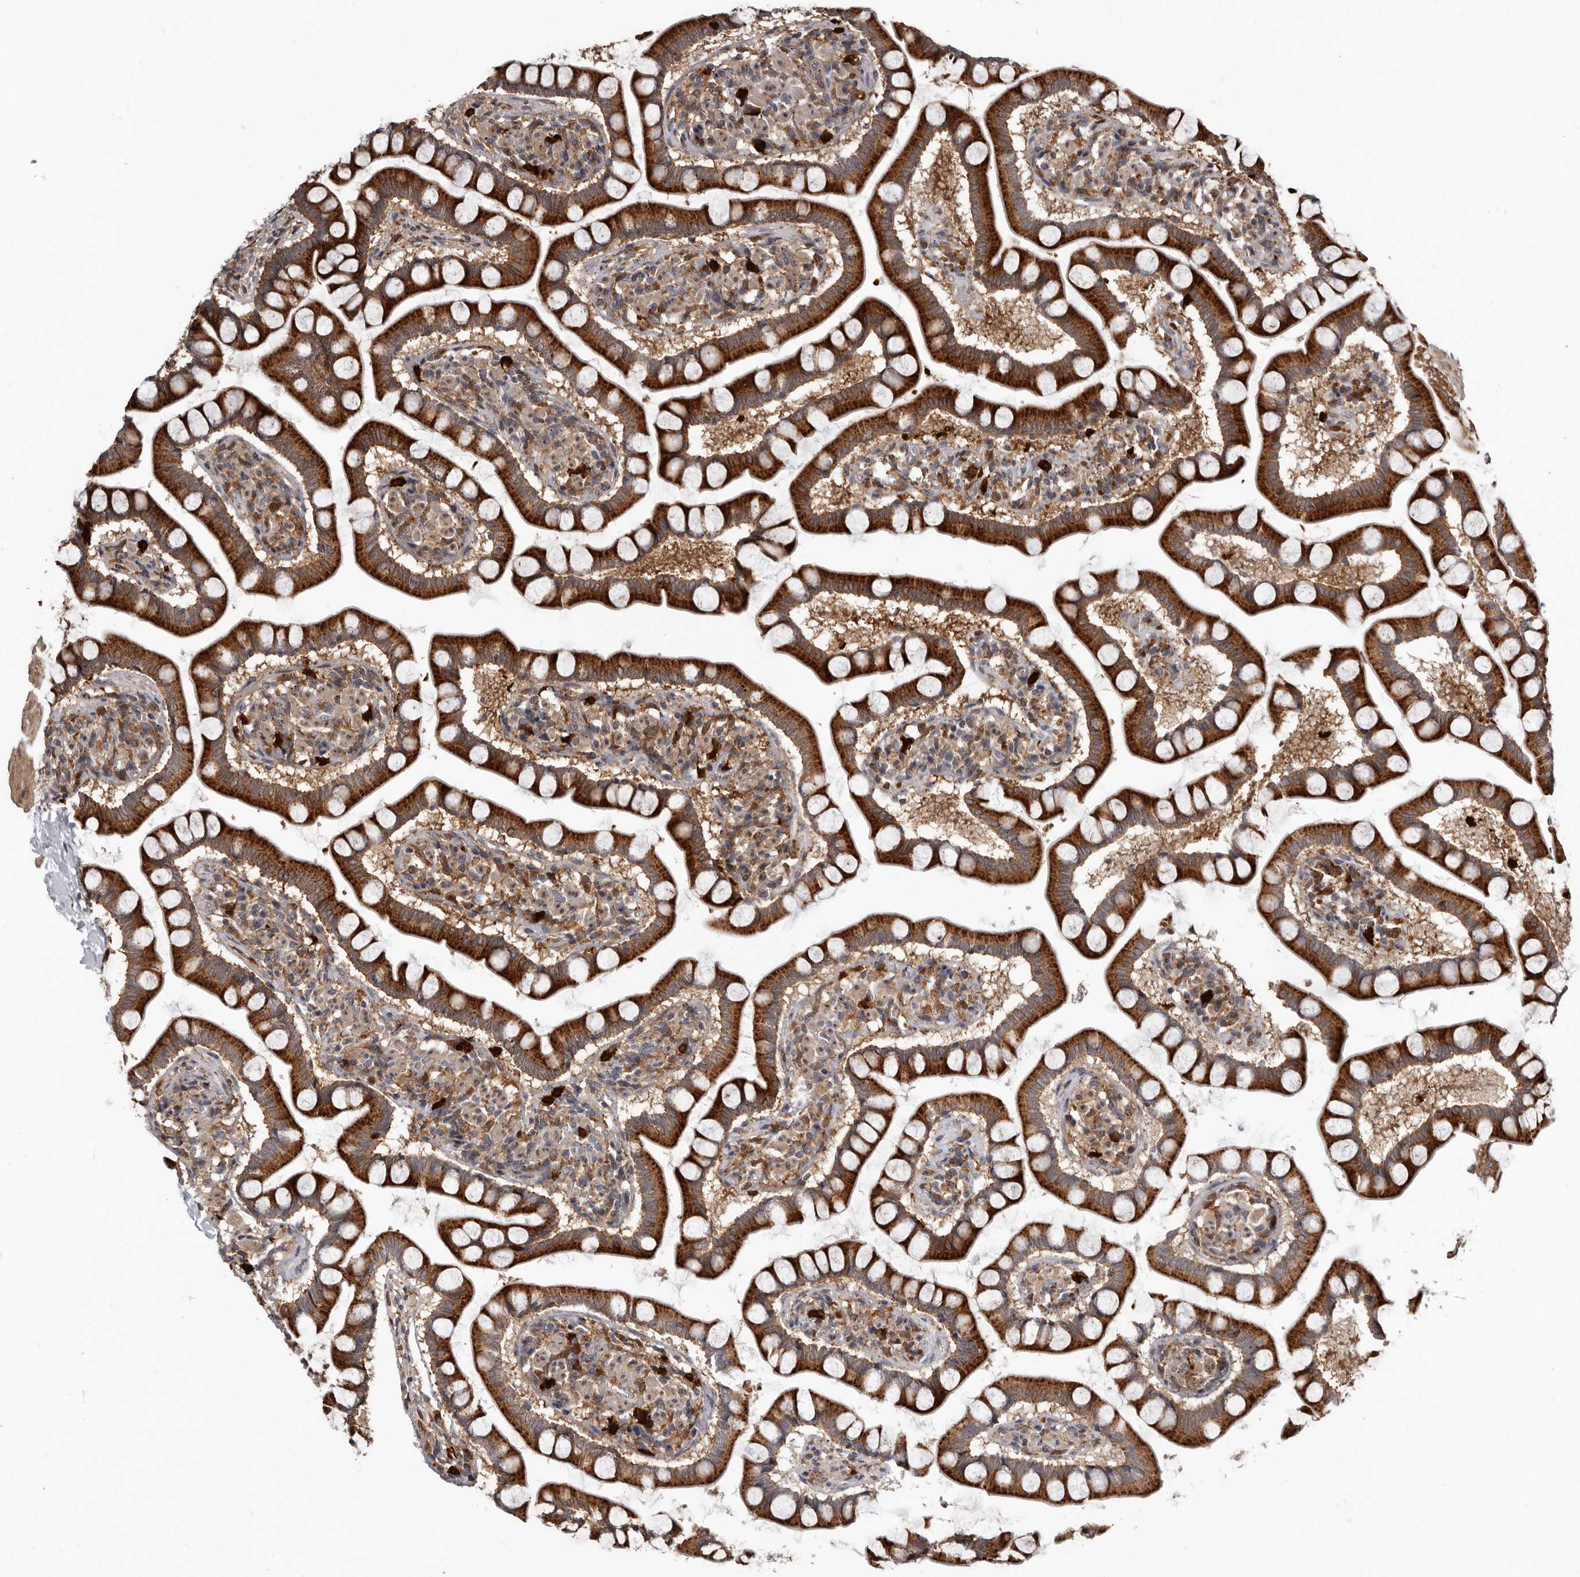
{"staining": {"intensity": "strong", "quantity": ">75%", "location": "cytoplasmic/membranous"}, "tissue": "small intestine", "cell_type": "Glandular cells", "image_type": "normal", "snomed": [{"axis": "morphology", "description": "Normal tissue, NOS"}, {"axis": "topography", "description": "Small intestine"}], "caption": "Glandular cells display high levels of strong cytoplasmic/membranous positivity in about >75% of cells in benign human small intestine.", "gene": "FGFR4", "patient": {"sex": "male", "age": 41}}